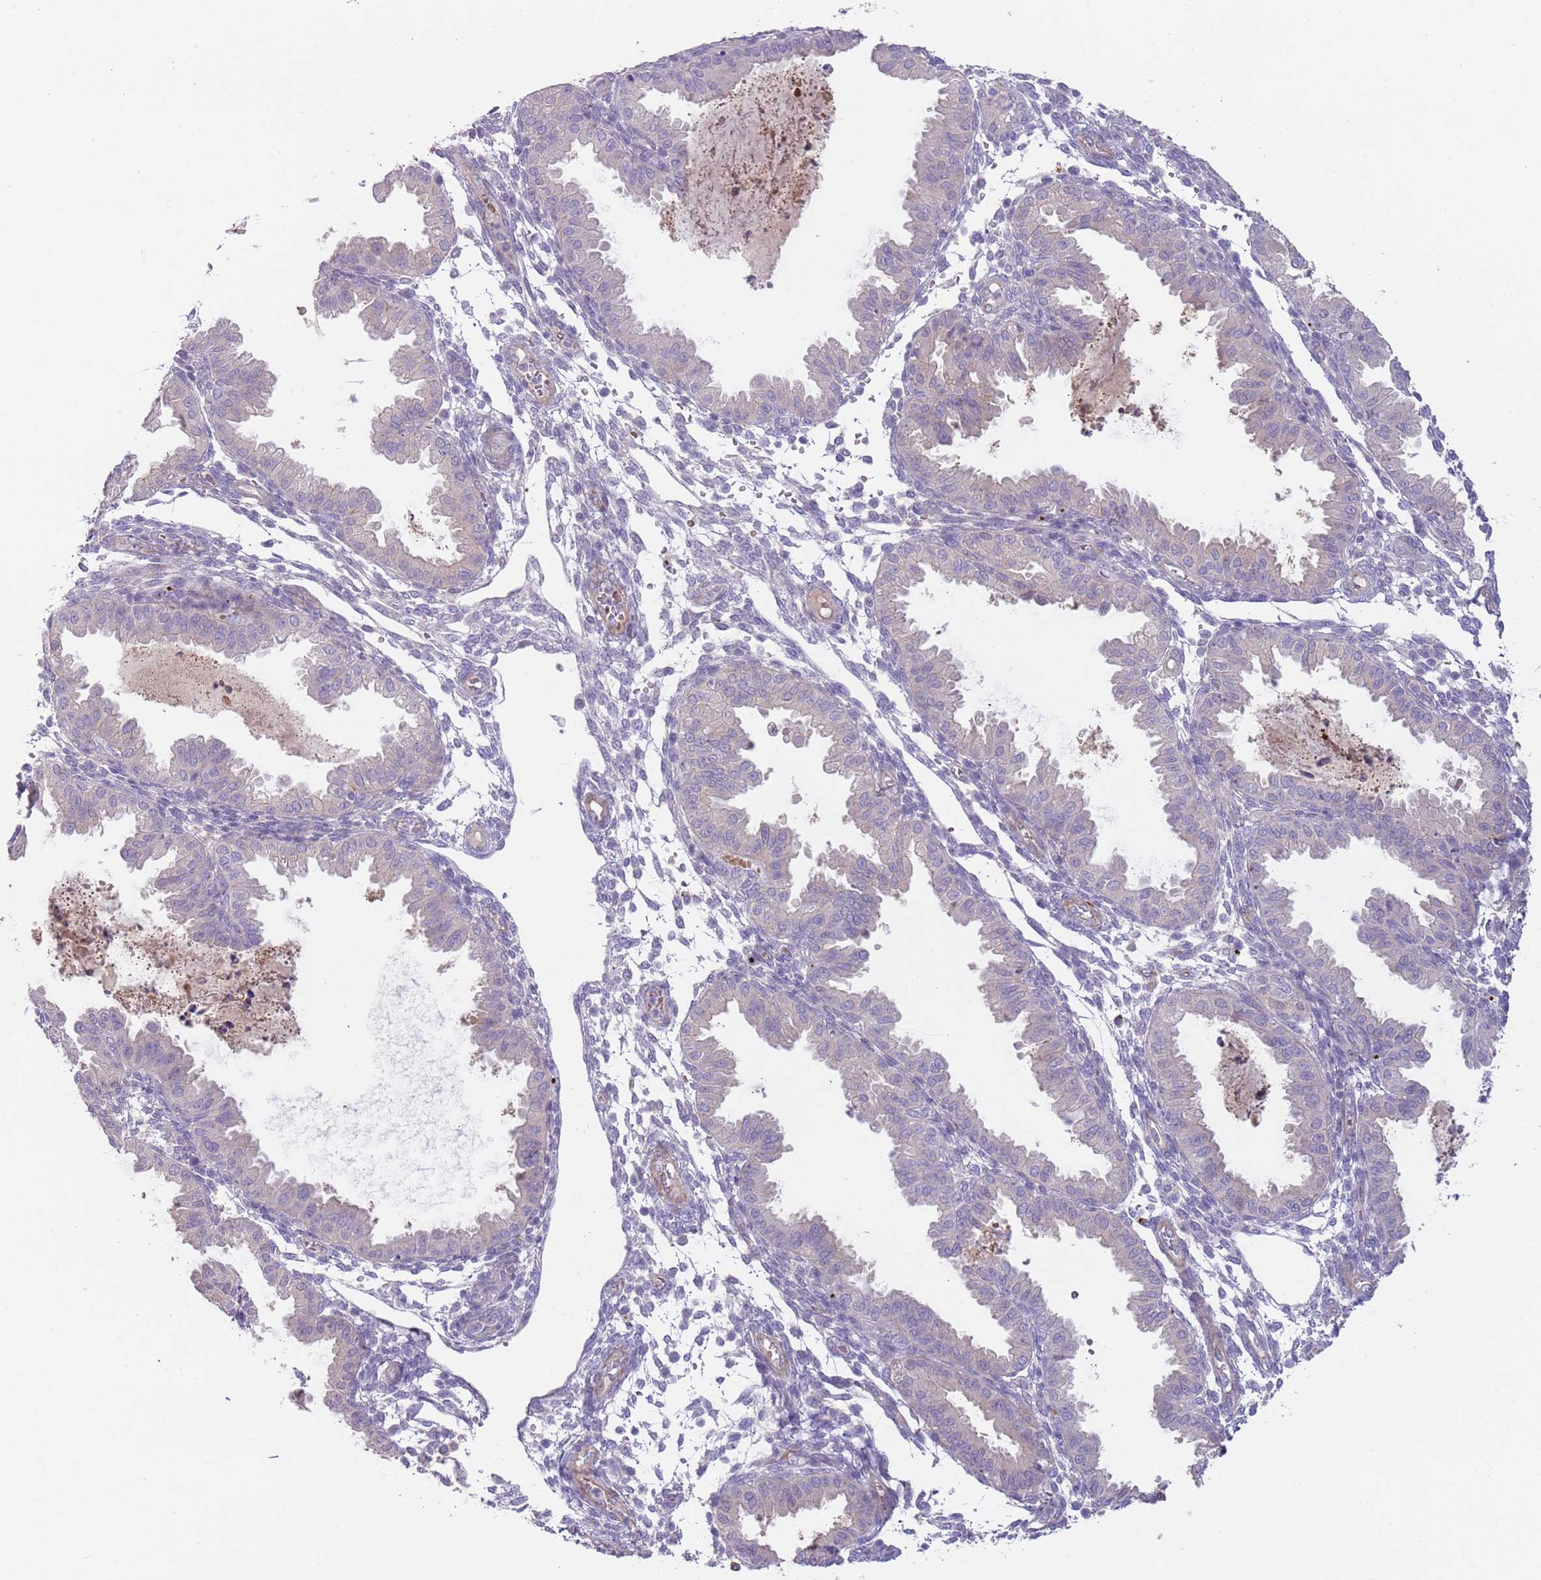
{"staining": {"intensity": "negative", "quantity": "none", "location": "none"}, "tissue": "endometrium", "cell_type": "Cells in endometrial stroma", "image_type": "normal", "snomed": [{"axis": "morphology", "description": "Normal tissue, NOS"}, {"axis": "topography", "description": "Endometrium"}], "caption": "Immunohistochemical staining of normal human endometrium displays no significant staining in cells in endometrial stroma. Nuclei are stained in blue.", "gene": "TINAGL1", "patient": {"sex": "female", "age": 33}}